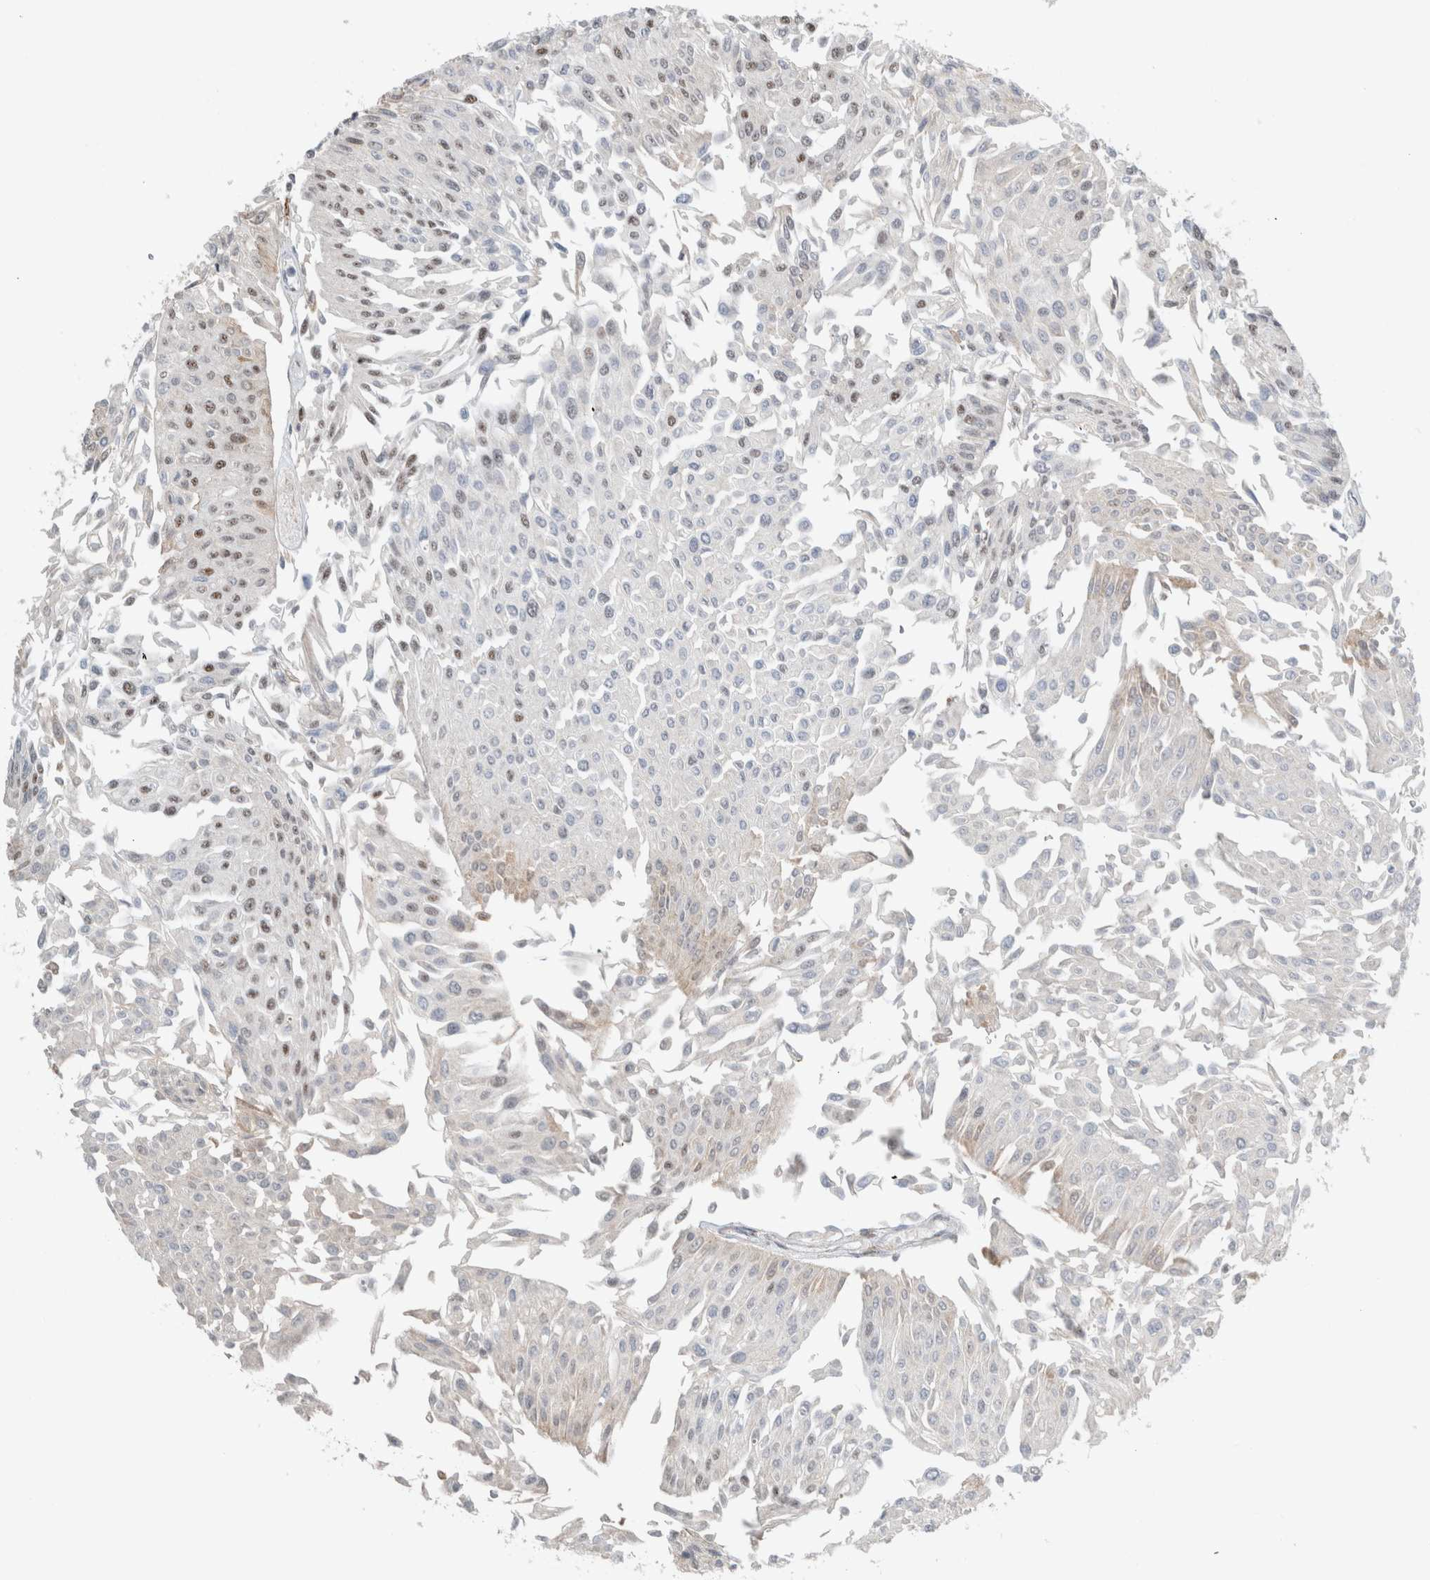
{"staining": {"intensity": "weak", "quantity": "<25%", "location": "nuclear"}, "tissue": "urothelial cancer", "cell_type": "Tumor cells", "image_type": "cancer", "snomed": [{"axis": "morphology", "description": "Urothelial carcinoma, Low grade"}, {"axis": "topography", "description": "Urinary bladder"}], "caption": "Immunohistochemical staining of urothelial cancer exhibits no significant staining in tumor cells.", "gene": "ERCC6L2", "patient": {"sex": "male", "age": 67}}